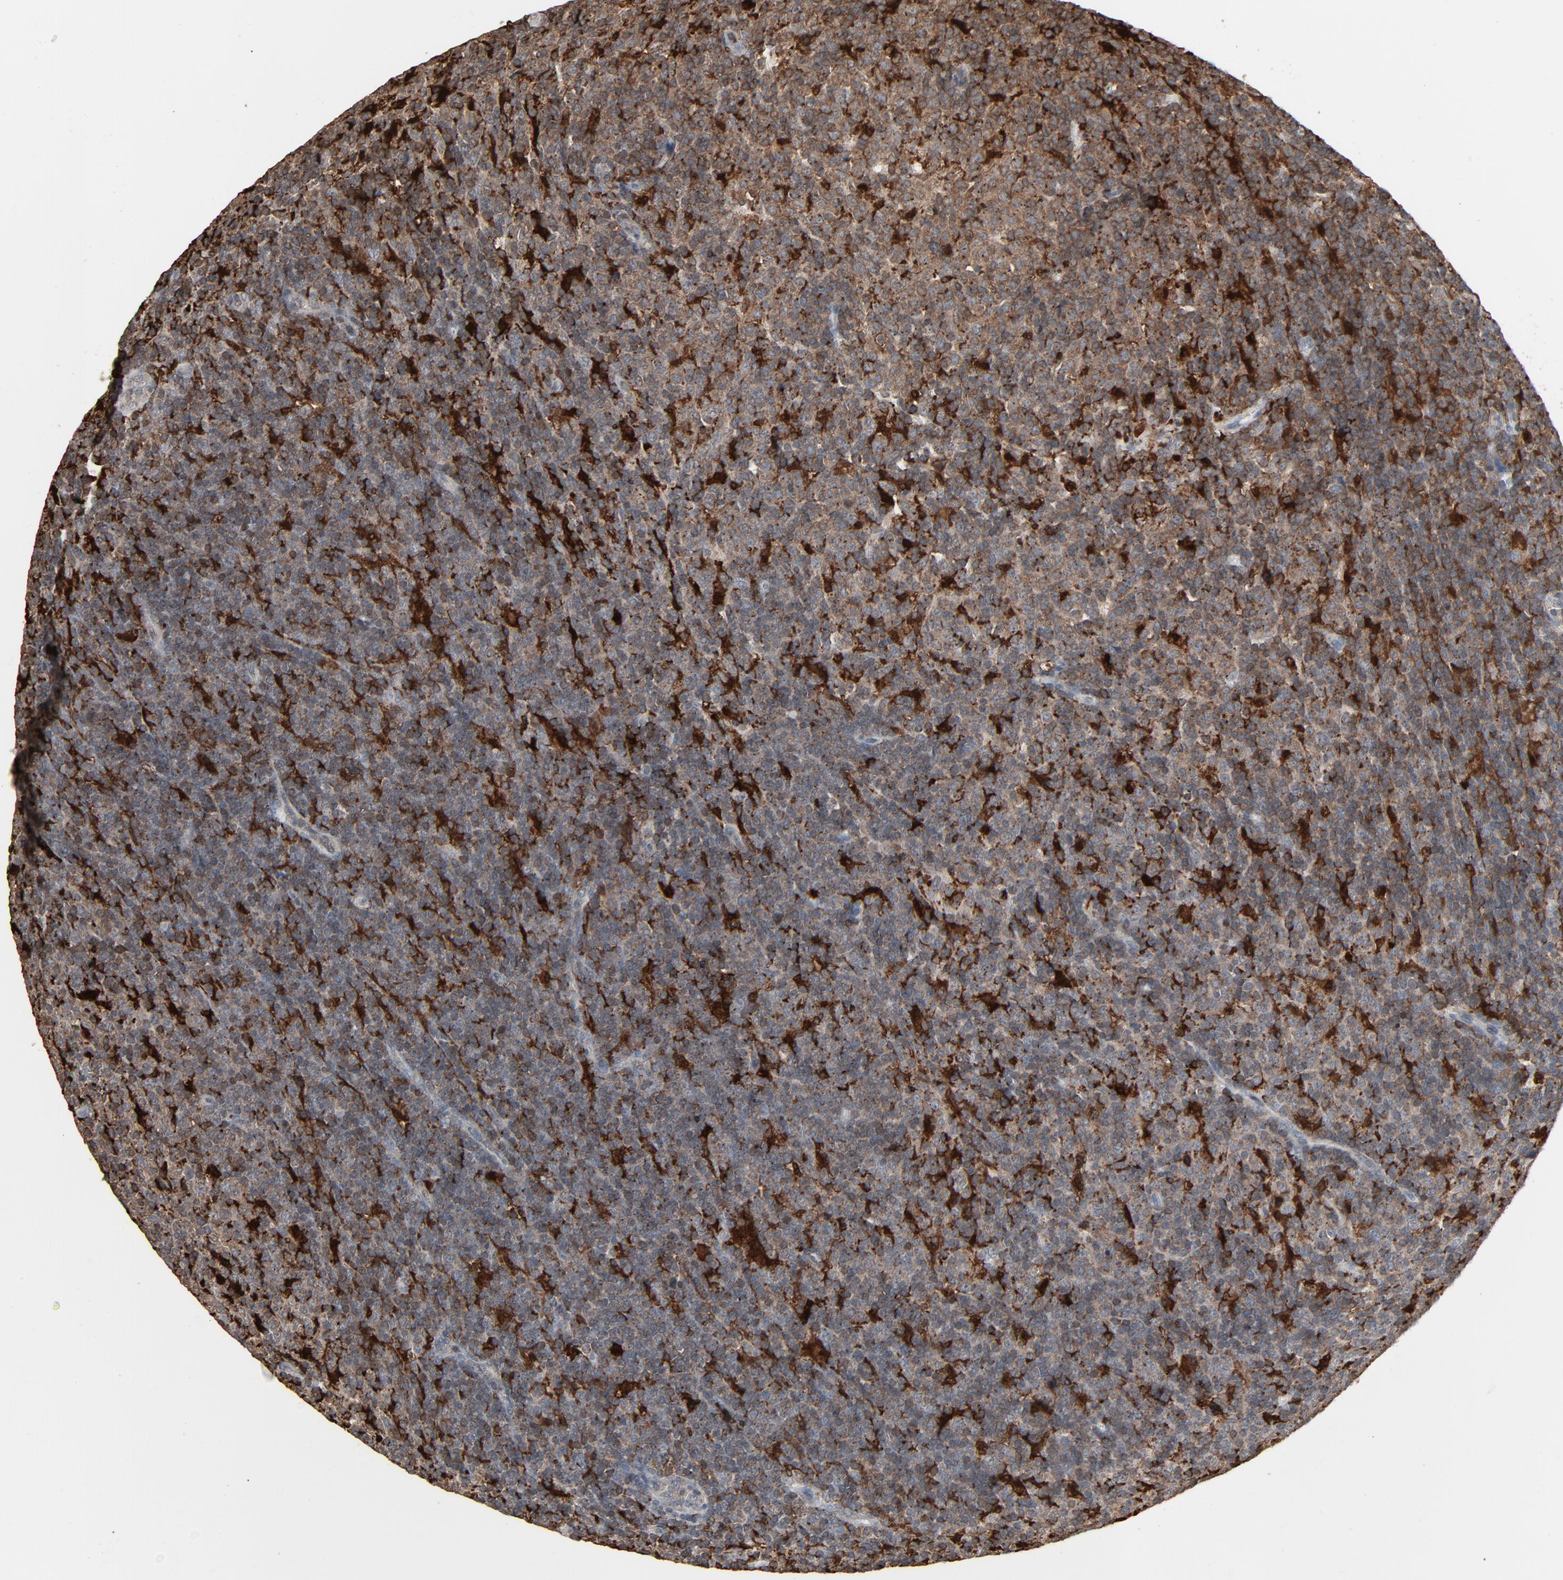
{"staining": {"intensity": "negative", "quantity": "none", "location": "none"}, "tissue": "lymphoma", "cell_type": "Tumor cells", "image_type": "cancer", "snomed": [{"axis": "morphology", "description": "Malignant lymphoma, non-Hodgkin's type, Low grade"}, {"axis": "topography", "description": "Lymph node"}], "caption": "This is an IHC photomicrograph of lymphoma. There is no staining in tumor cells.", "gene": "DOCK8", "patient": {"sex": "male", "age": 70}}